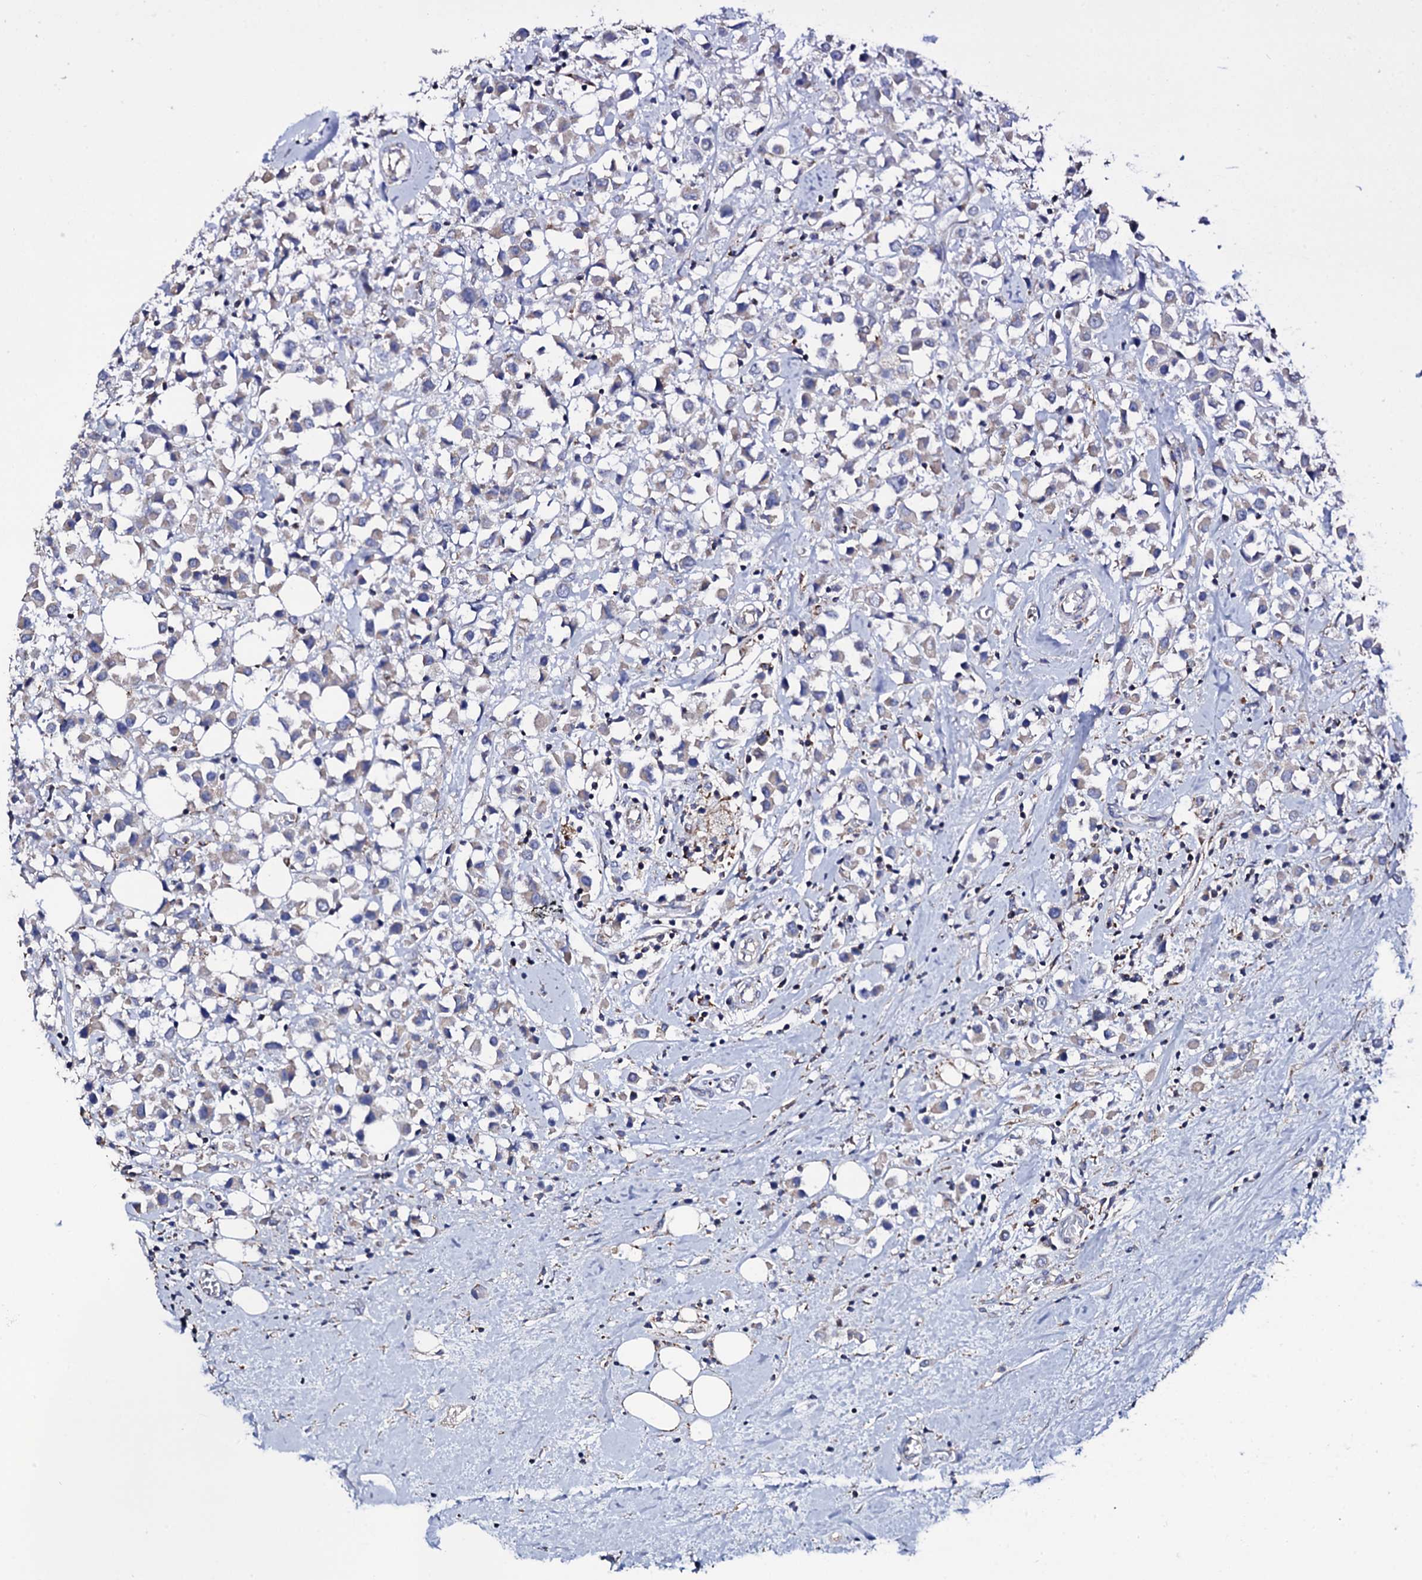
{"staining": {"intensity": "weak", "quantity": "25%-75%", "location": "cytoplasmic/membranous"}, "tissue": "breast cancer", "cell_type": "Tumor cells", "image_type": "cancer", "snomed": [{"axis": "morphology", "description": "Duct carcinoma"}, {"axis": "topography", "description": "Breast"}], "caption": "Breast intraductal carcinoma stained with a protein marker exhibits weak staining in tumor cells.", "gene": "TCAF2", "patient": {"sex": "female", "age": 61}}